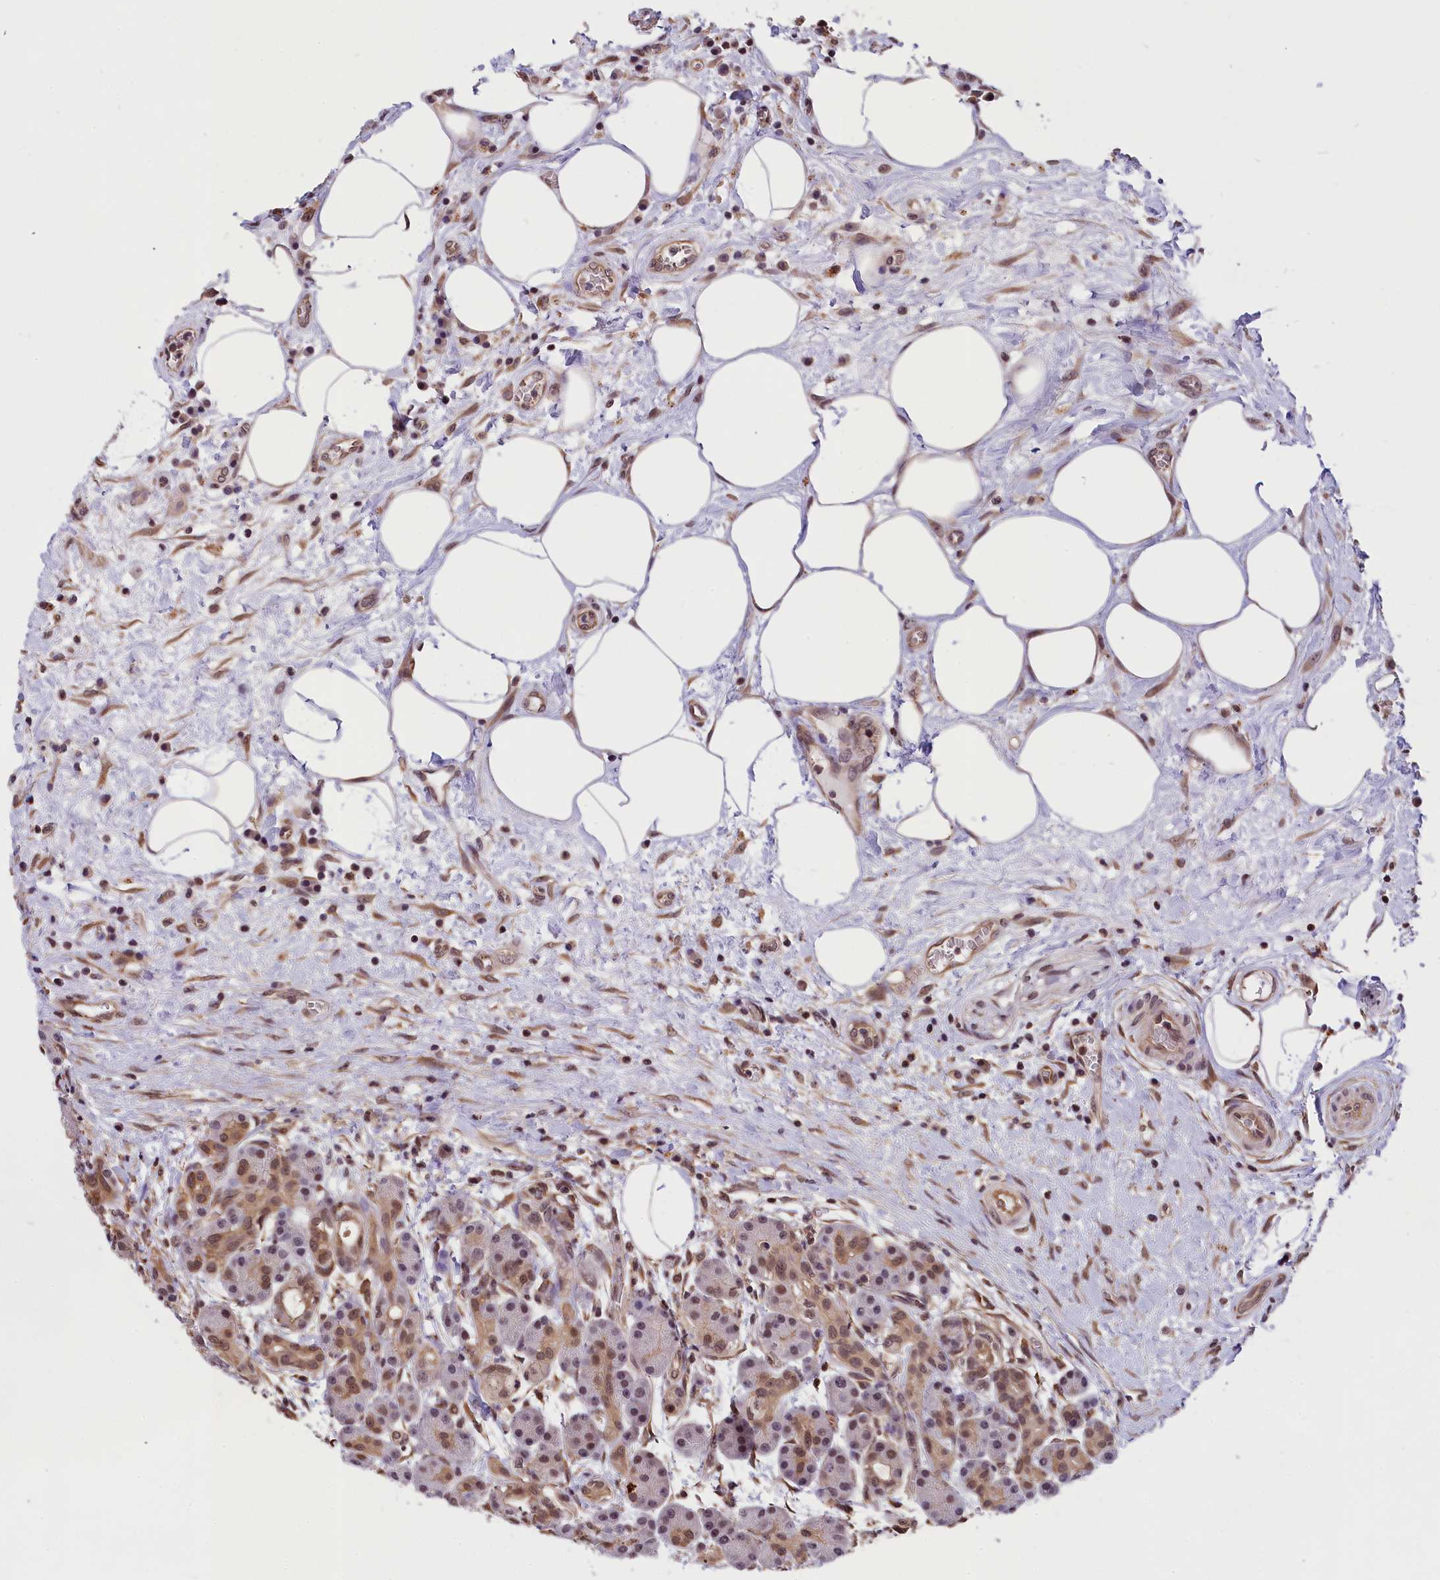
{"staining": {"intensity": "moderate", "quantity": "25%-75%", "location": "nuclear"}, "tissue": "pancreas", "cell_type": "Exocrine glandular cells", "image_type": "normal", "snomed": [{"axis": "morphology", "description": "Normal tissue, NOS"}, {"axis": "topography", "description": "Pancreas"}], "caption": "Immunohistochemistry staining of normal pancreas, which exhibits medium levels of moderate nuclear expression in about 25%-75% of exocrine glandular cells indicating moderate nuclear protein expression. The staining was performed using DAB (brown) for protein detection and nuclei were counterstained in hematoxylin (blue).", "gene": "ZC3H4", "patient": {"sex": "male", "age": 63}}